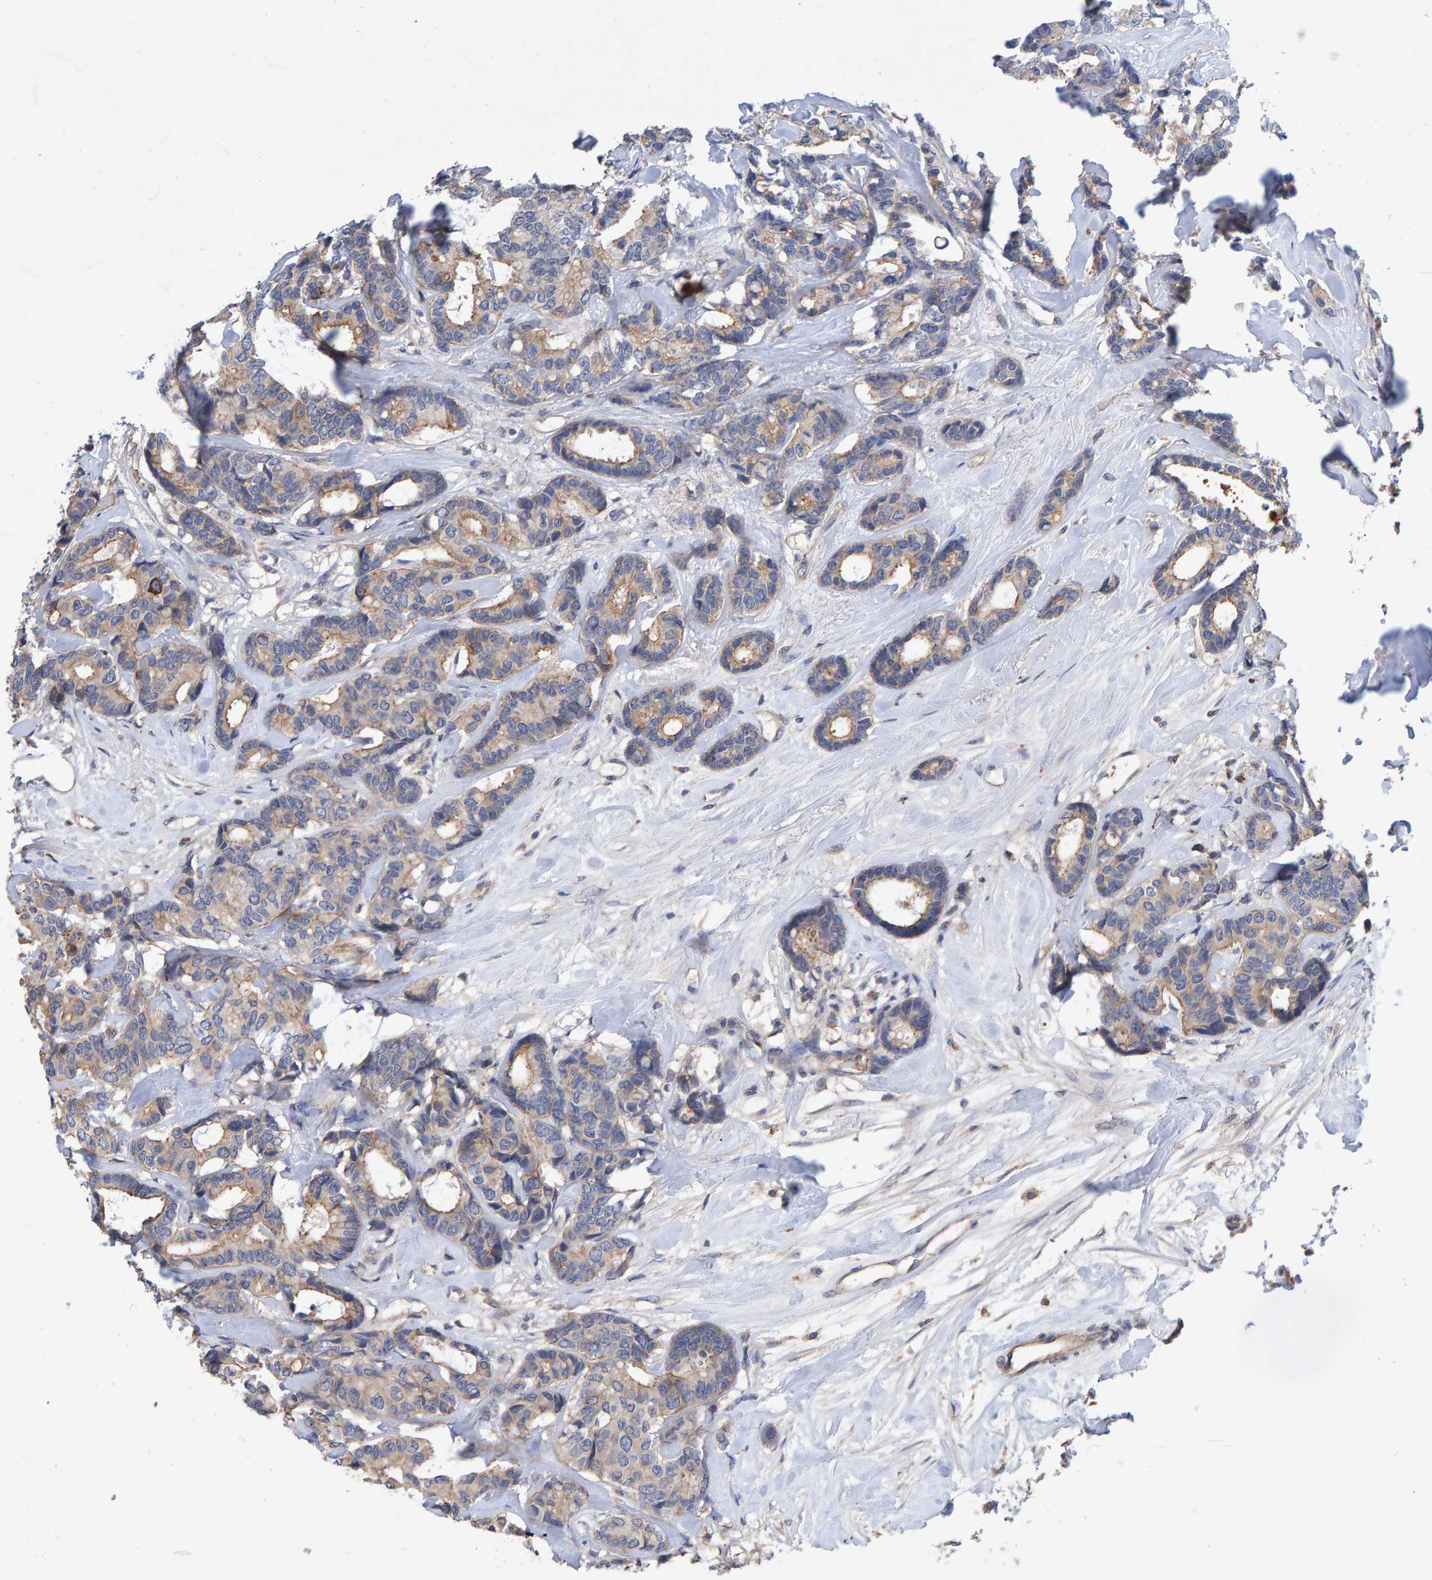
{"staining": {"intensity": "weak", "quantity": ">75%", "location": "cytoplasmic/membranous"}, "tissue": "breast cancer", "cell_type": "Tumor cells", "image_type": "cancer", "snomed": [{"axis": "morphology", "description": "Duct carcinoma"}, {"axis": "topography", "description": "Breast"}], "caption": "Breast cancer (intraductal carcinoma) tissue displays weak cytoplasmic/membranous staining in about >75% of tumor cells", "gene": "EFR3A", "patient": {"sex": "female", "age": 87}}